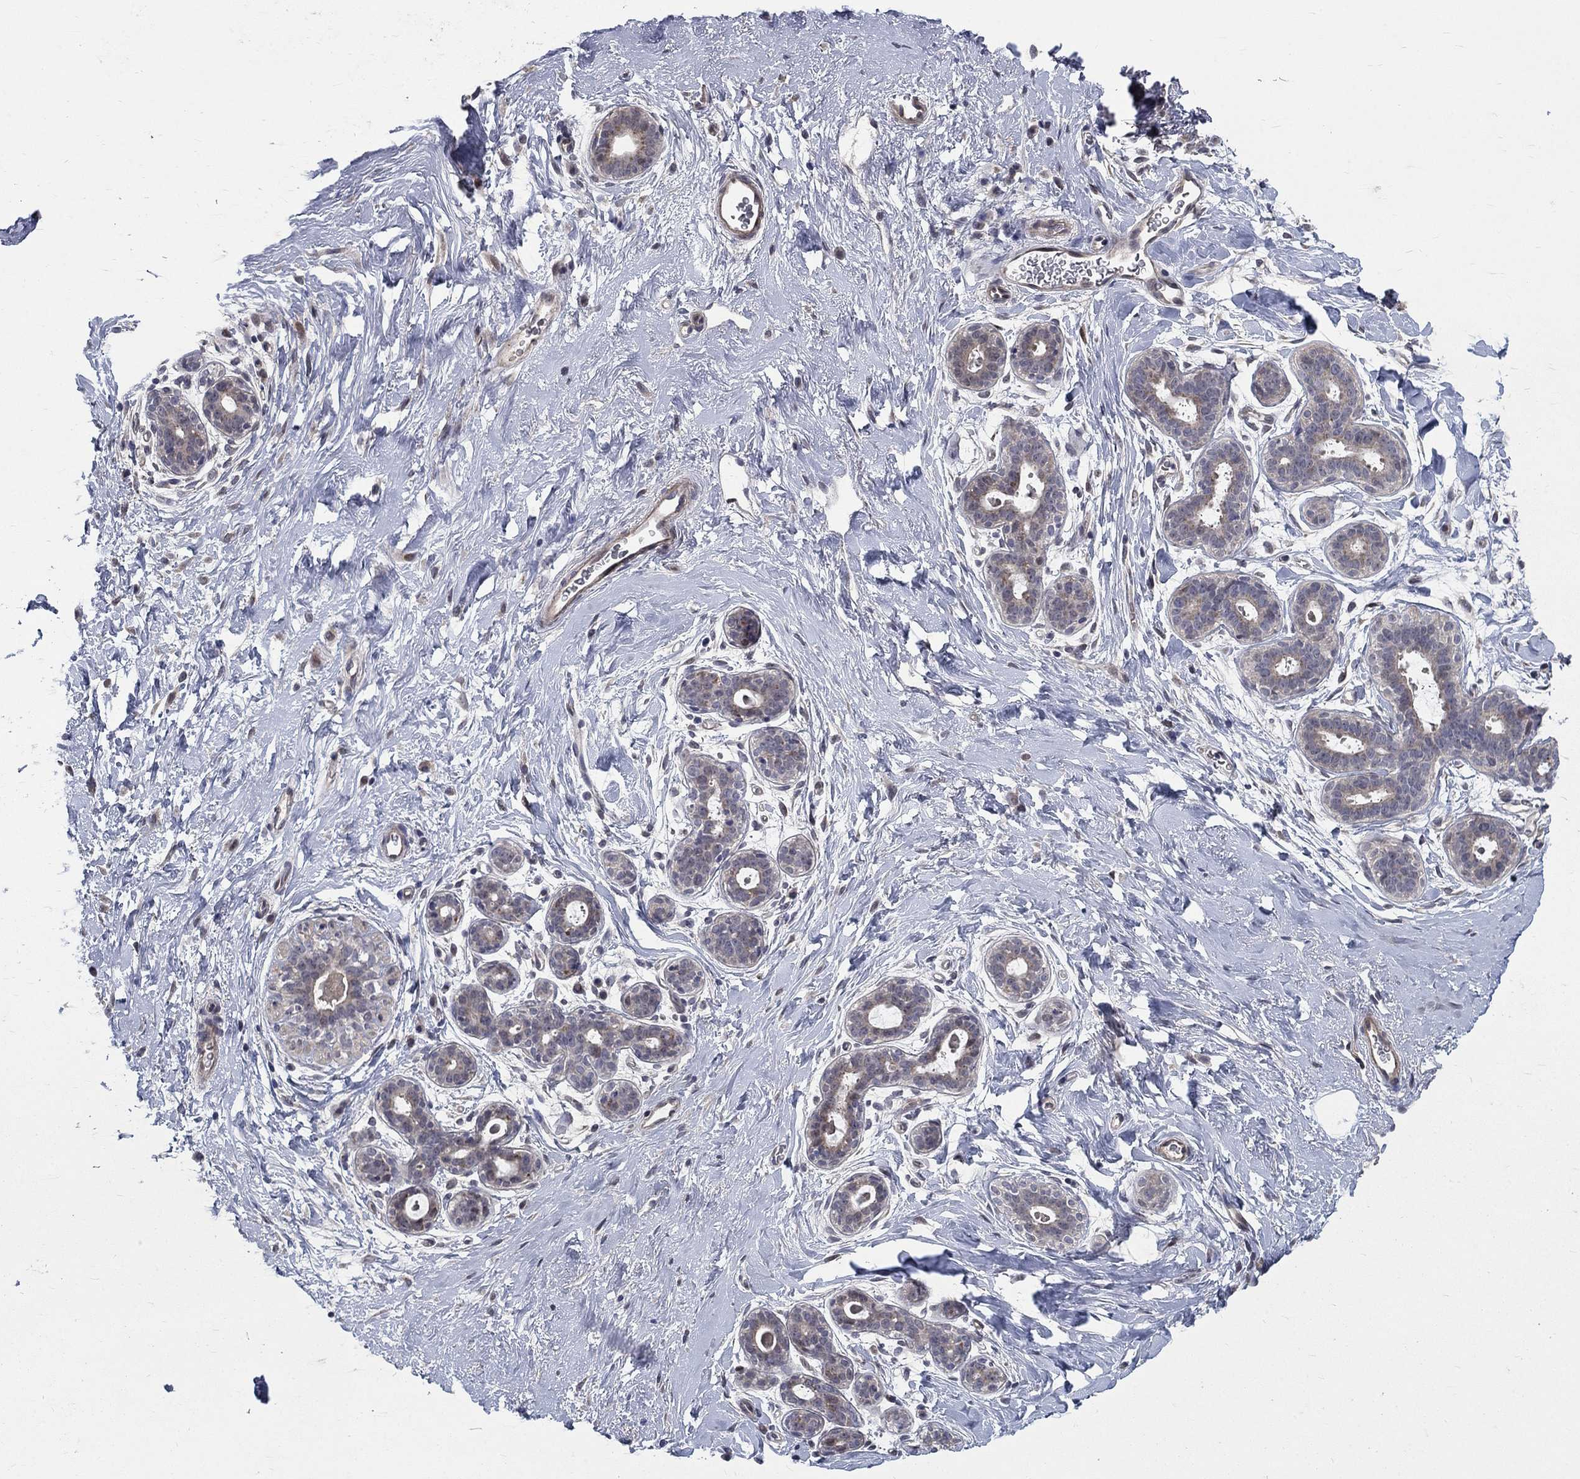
{"staining": {"intensity": "negative", "quantity": "none", "location": "none"}, "tissue": "breast", "cell_type": "Glandular cells", "image_type": "normal", "snomed": [{"axis": "morphology", "description": "Normal tissue, NOS"}, {"axis": "topography", "description": "Breast"}], "caption": "Immunohistochemistry of normal breast reveals no positivity in glandular cells. (Brightfield microscopy of DAB immunohistochemistry (IHC) at high magnification).", "gene": "FAM3B", "patient": {"sex": "female", "age": 43}}